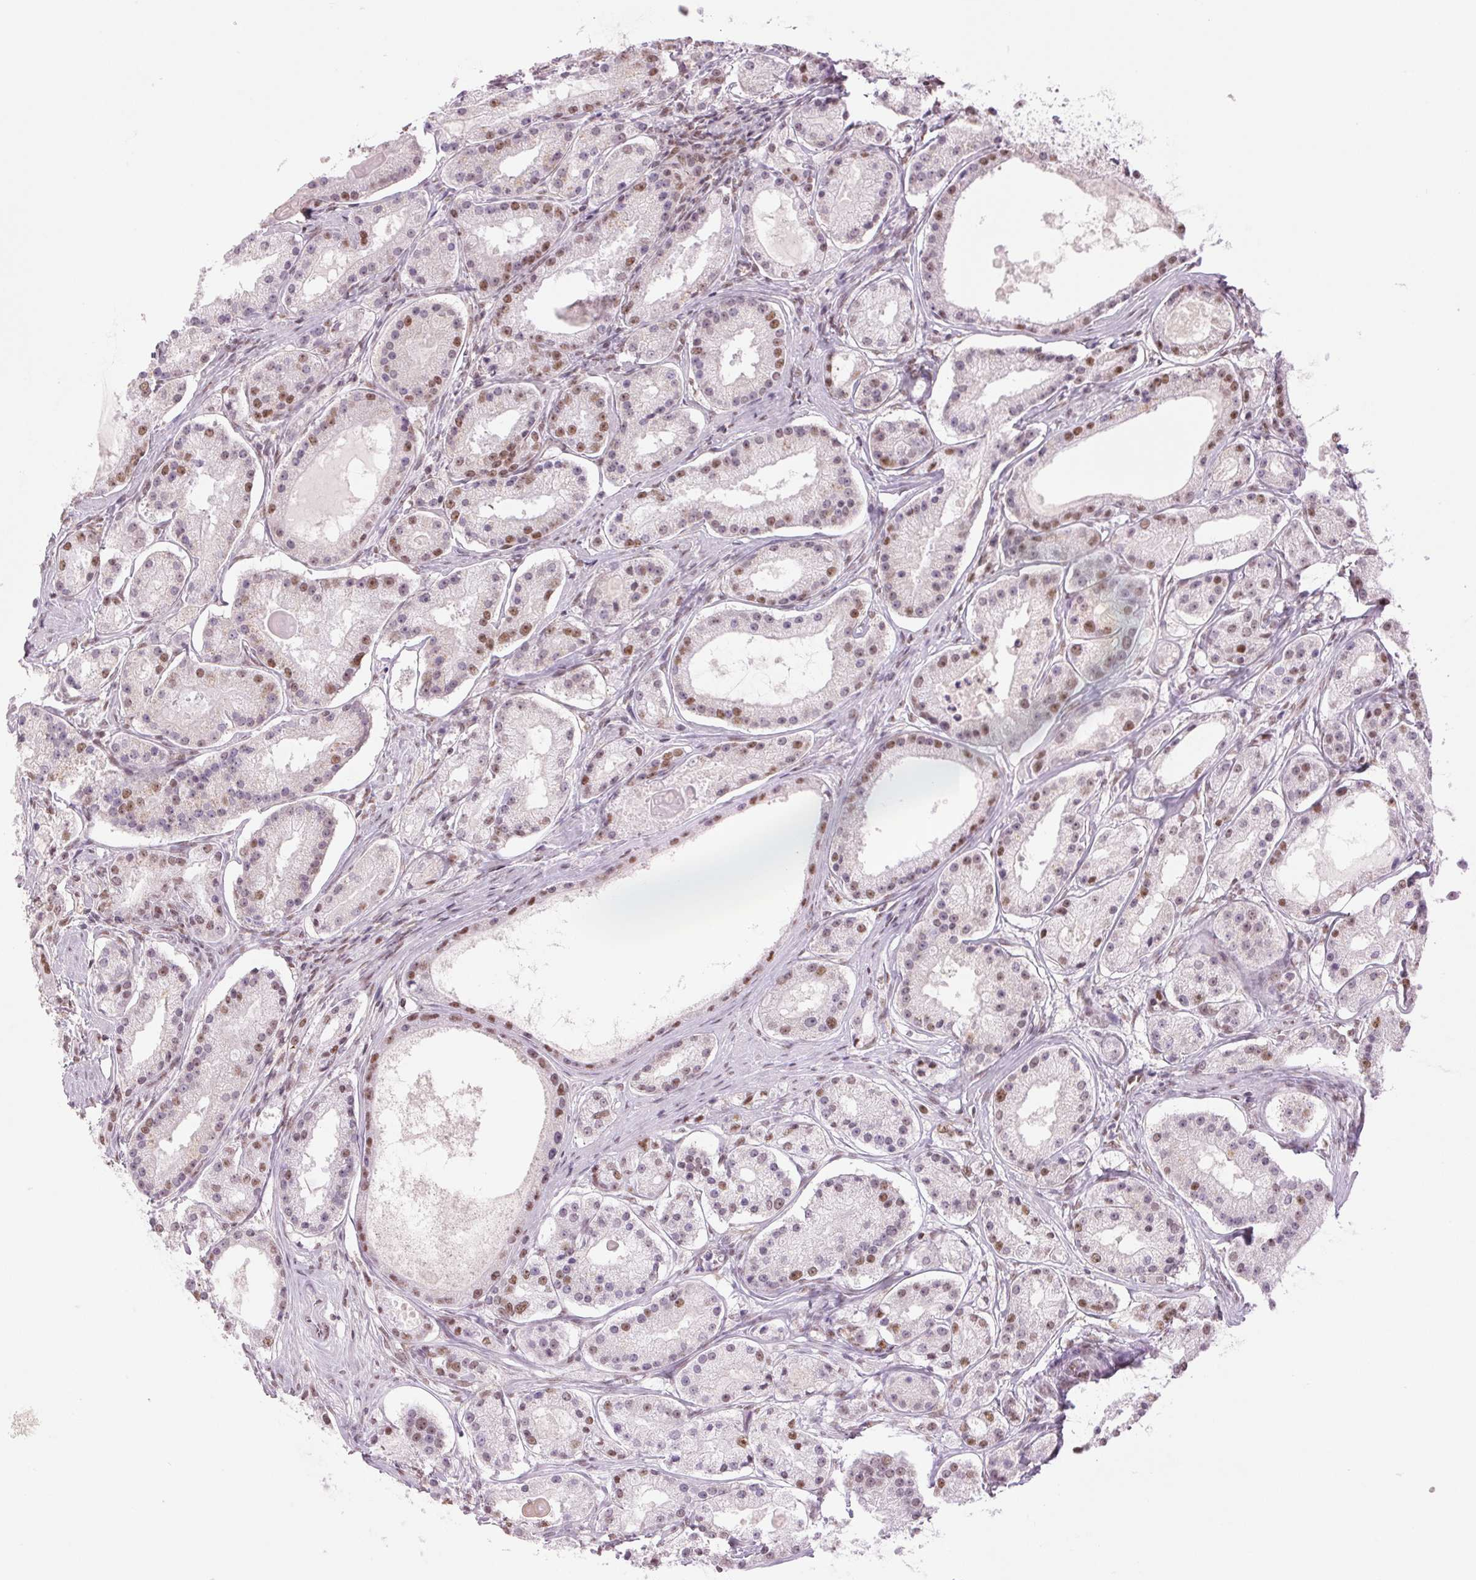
{"staining": {"intensity": "moderate", "quantity": "25%-75%", "location": "nuclear"}, "tissue": "prostate cancer", "cell_type": "Tumor cells", "image_type": "cancer", "snomed": [{"axis": "morphology", "description": "Adenocarcinoma, Low grade"}, {"axis": "topography", "description": "Prostate"}], "caption": "This is an image of immunohistochemistry staining of low-grade adenocarcinoma (prostate), which shows moderate expression in the nuclear of tumor cells.", "gene": "ZFR2", "patient": {"sex": "male", "age": 57}}